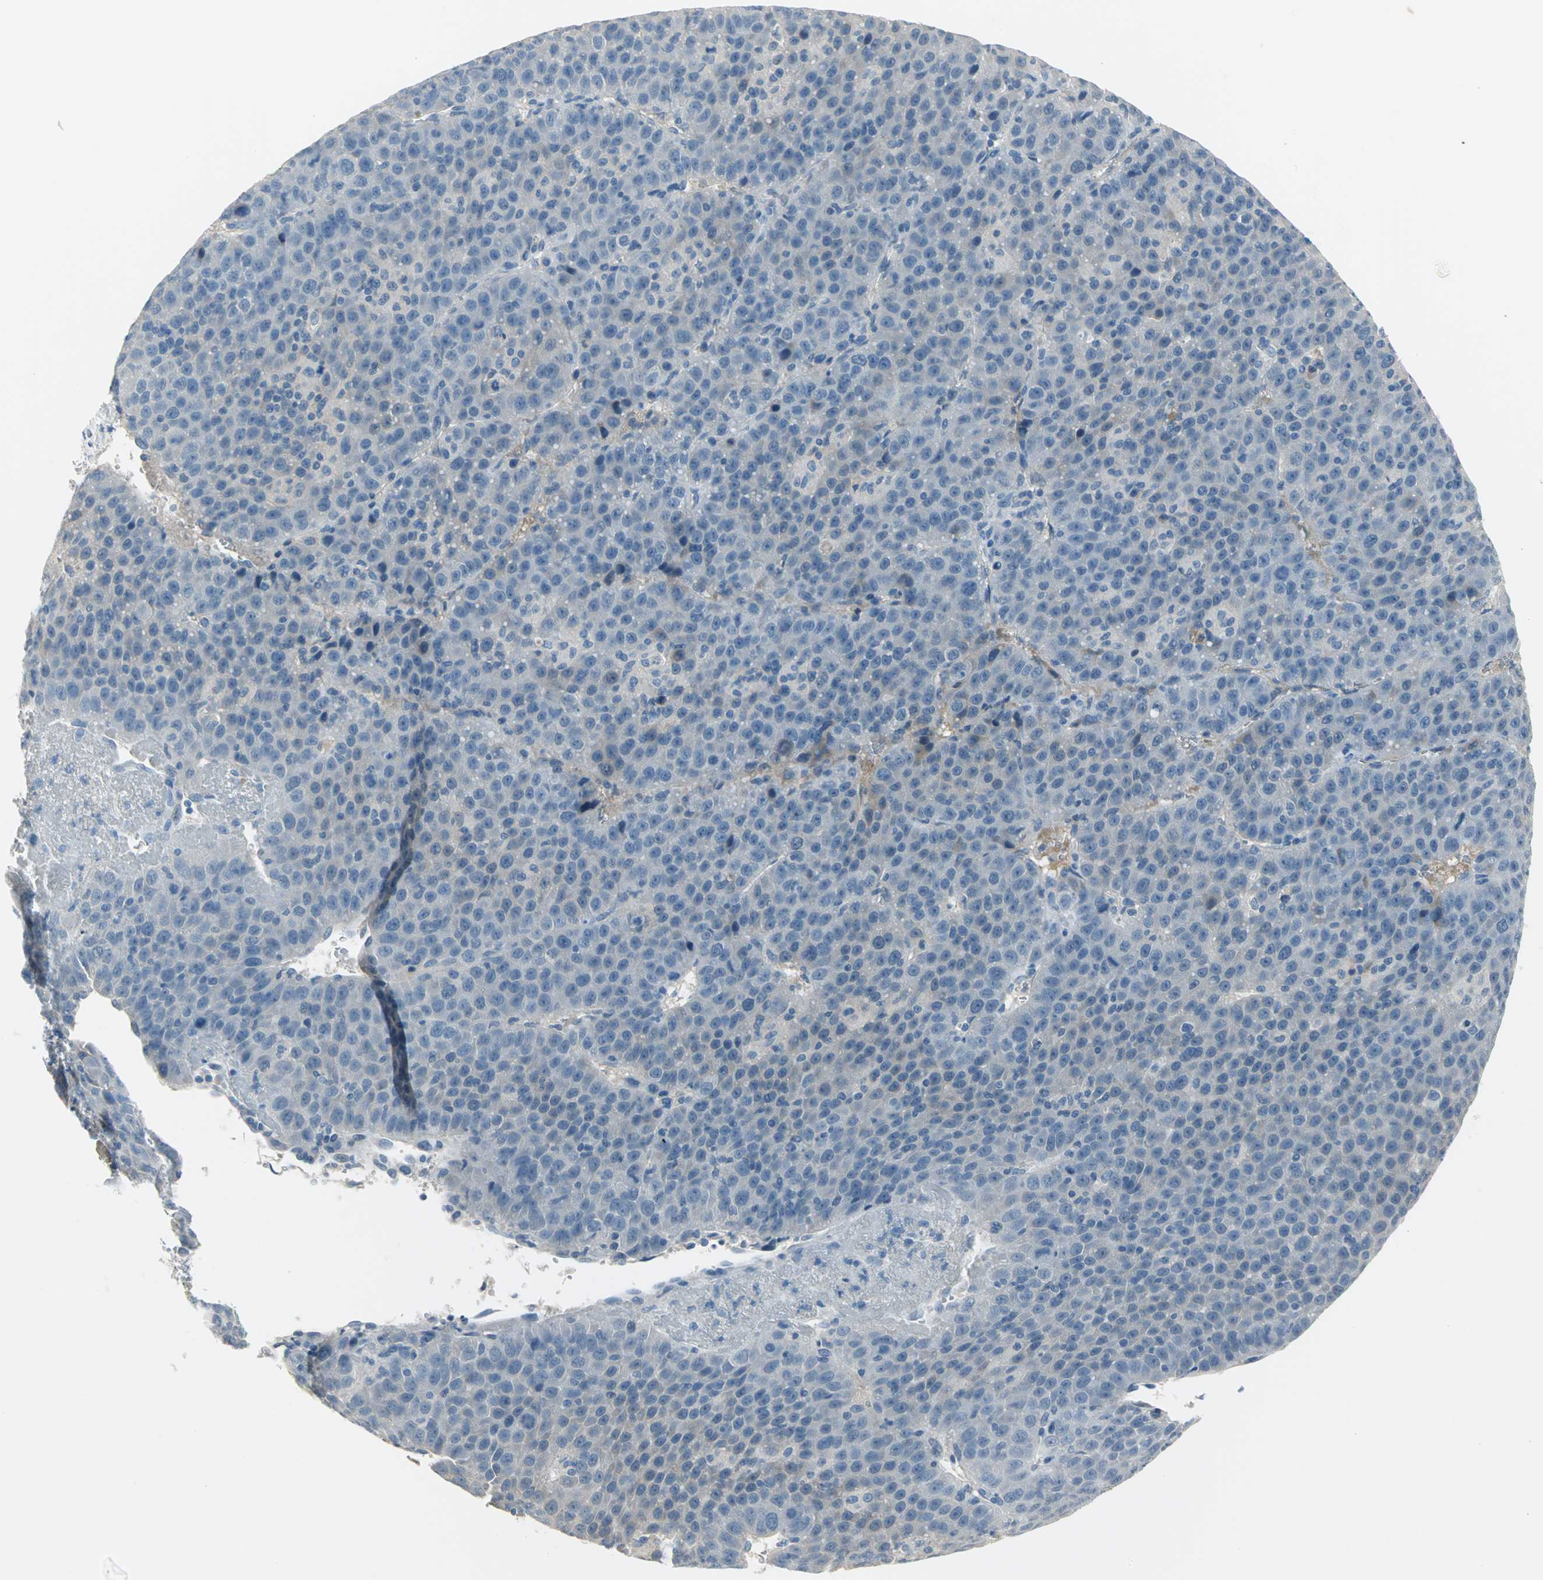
{"staining": {"intensity": "weak", "quantity": "25%-75%", "location": "cytoplasmic/membranous"}, "tissue": "liver cancer", "cell_type": "Tumor cells", "image_type": "cancer", "snomed": [{"axis": "morphology", "description": "Carcinoma, Hepatocellular, NOS"}, {"axis": "topography", "description": "Liver"}], "caption": "A high-resolution histopathology image shows IHC staining of liver cancer (hepatocellular carcinoma), which demonstrates weak cytoplasmic/membranous expression in about 25%-75% of tumor cells.", "gene": "ZIC1", "patient": {"sex": "female", "age": 53}}